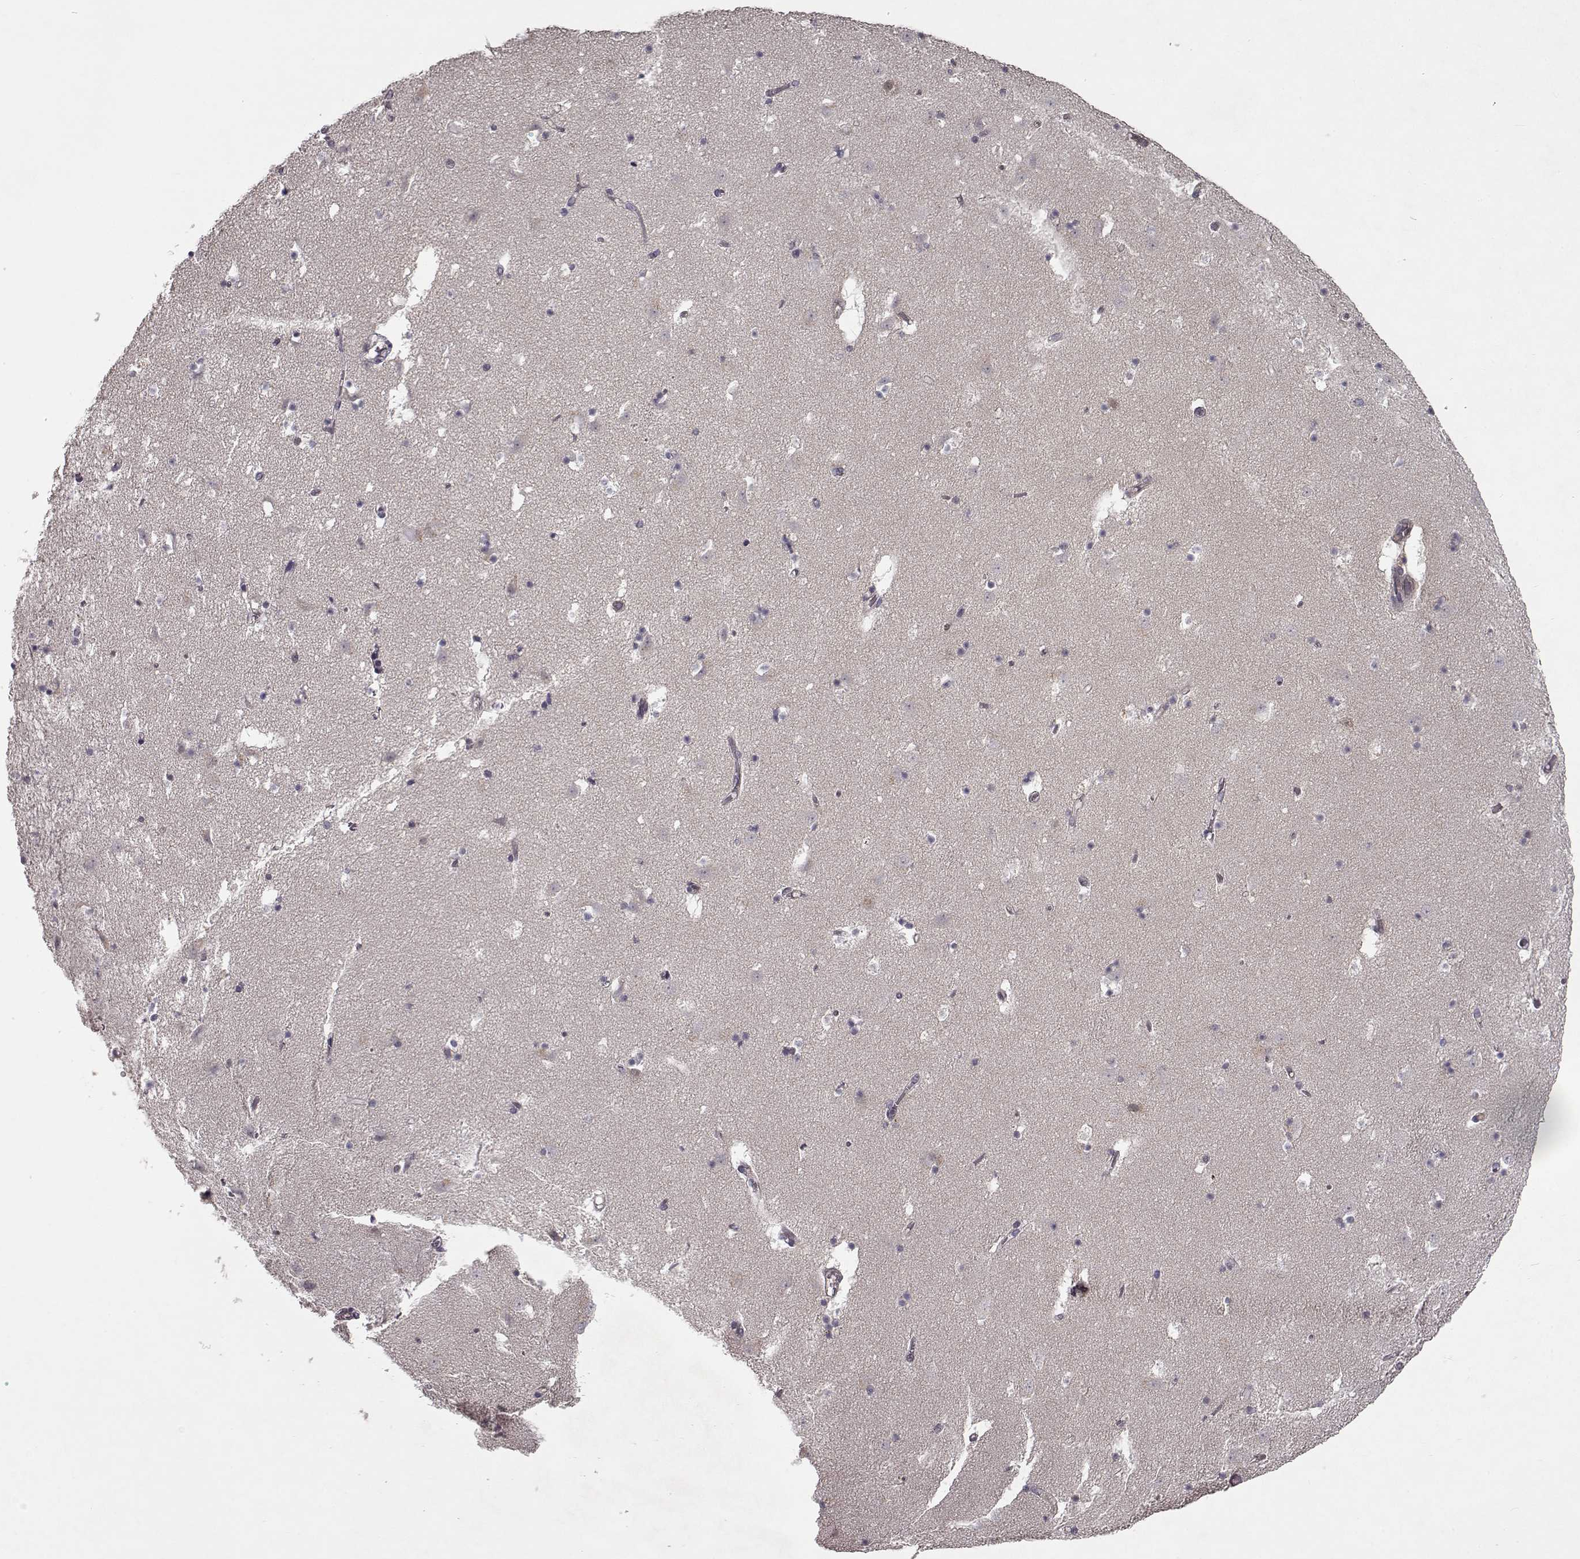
{"staining": {"intensity": "negative", "quantity": "none", "location": "none"}, "tissue": "caudate", "cell_type": "Glial cells", "image_type": "normal", "snomed": [{"axis": "morphology", "description": "Normal tissue, NOS"}, {"axis": "topography", "description": "Lateral ventricle wall"}], "caption": "Immunohistochemical staining of unremarkable caudate exhibits no significant expression in glial cells. (Stains: DAB (3,3'-diaminobenzidine) IHC with hematoxylin counter stain, Microscopy: brightfield microscopy at high magnification).", "gene": "RANBP1", "patient": {"sex": "female", "age": 42}}